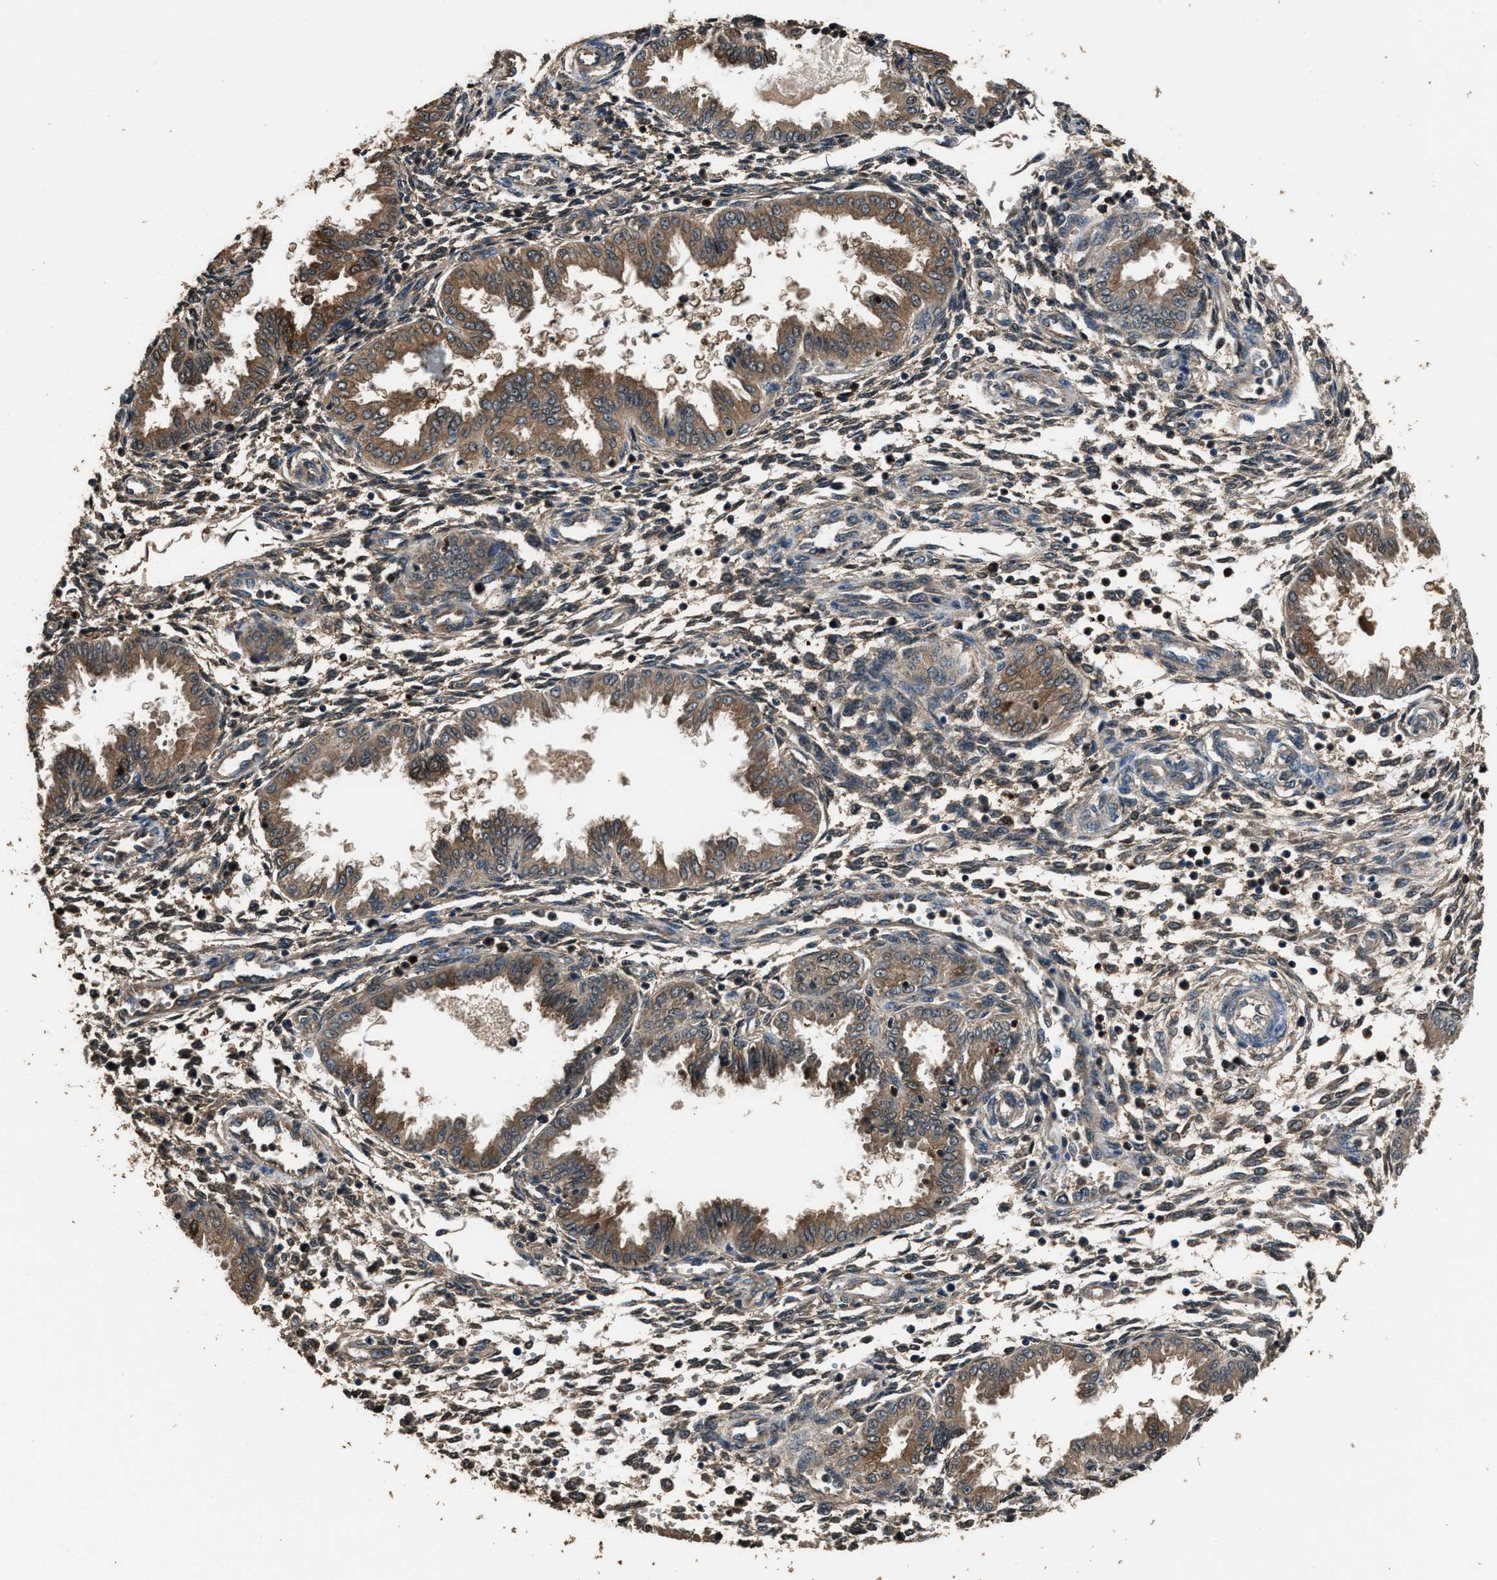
{"staining": {"intensity": "moderate", "quantity": "25%-75%", "location": "cytoplasmic/membranous"}, "tissue": "endometrium", "cell_type": "Cells in endometrial stroma", "image_type": "normal", "snomed": [{"axis": "morphology", "description": "Normal tissue, NOS"}, {"axis": "topography", "description": "Endometrium"}], "caption": "Cells in endometrial stroma show medium levels of moderate cytoplasmic/membranous positivity in about 25%-75% of cells in benign human endometrium.", "gene": "GSTP1", "patient": {"sex": "female", "age": 33}}